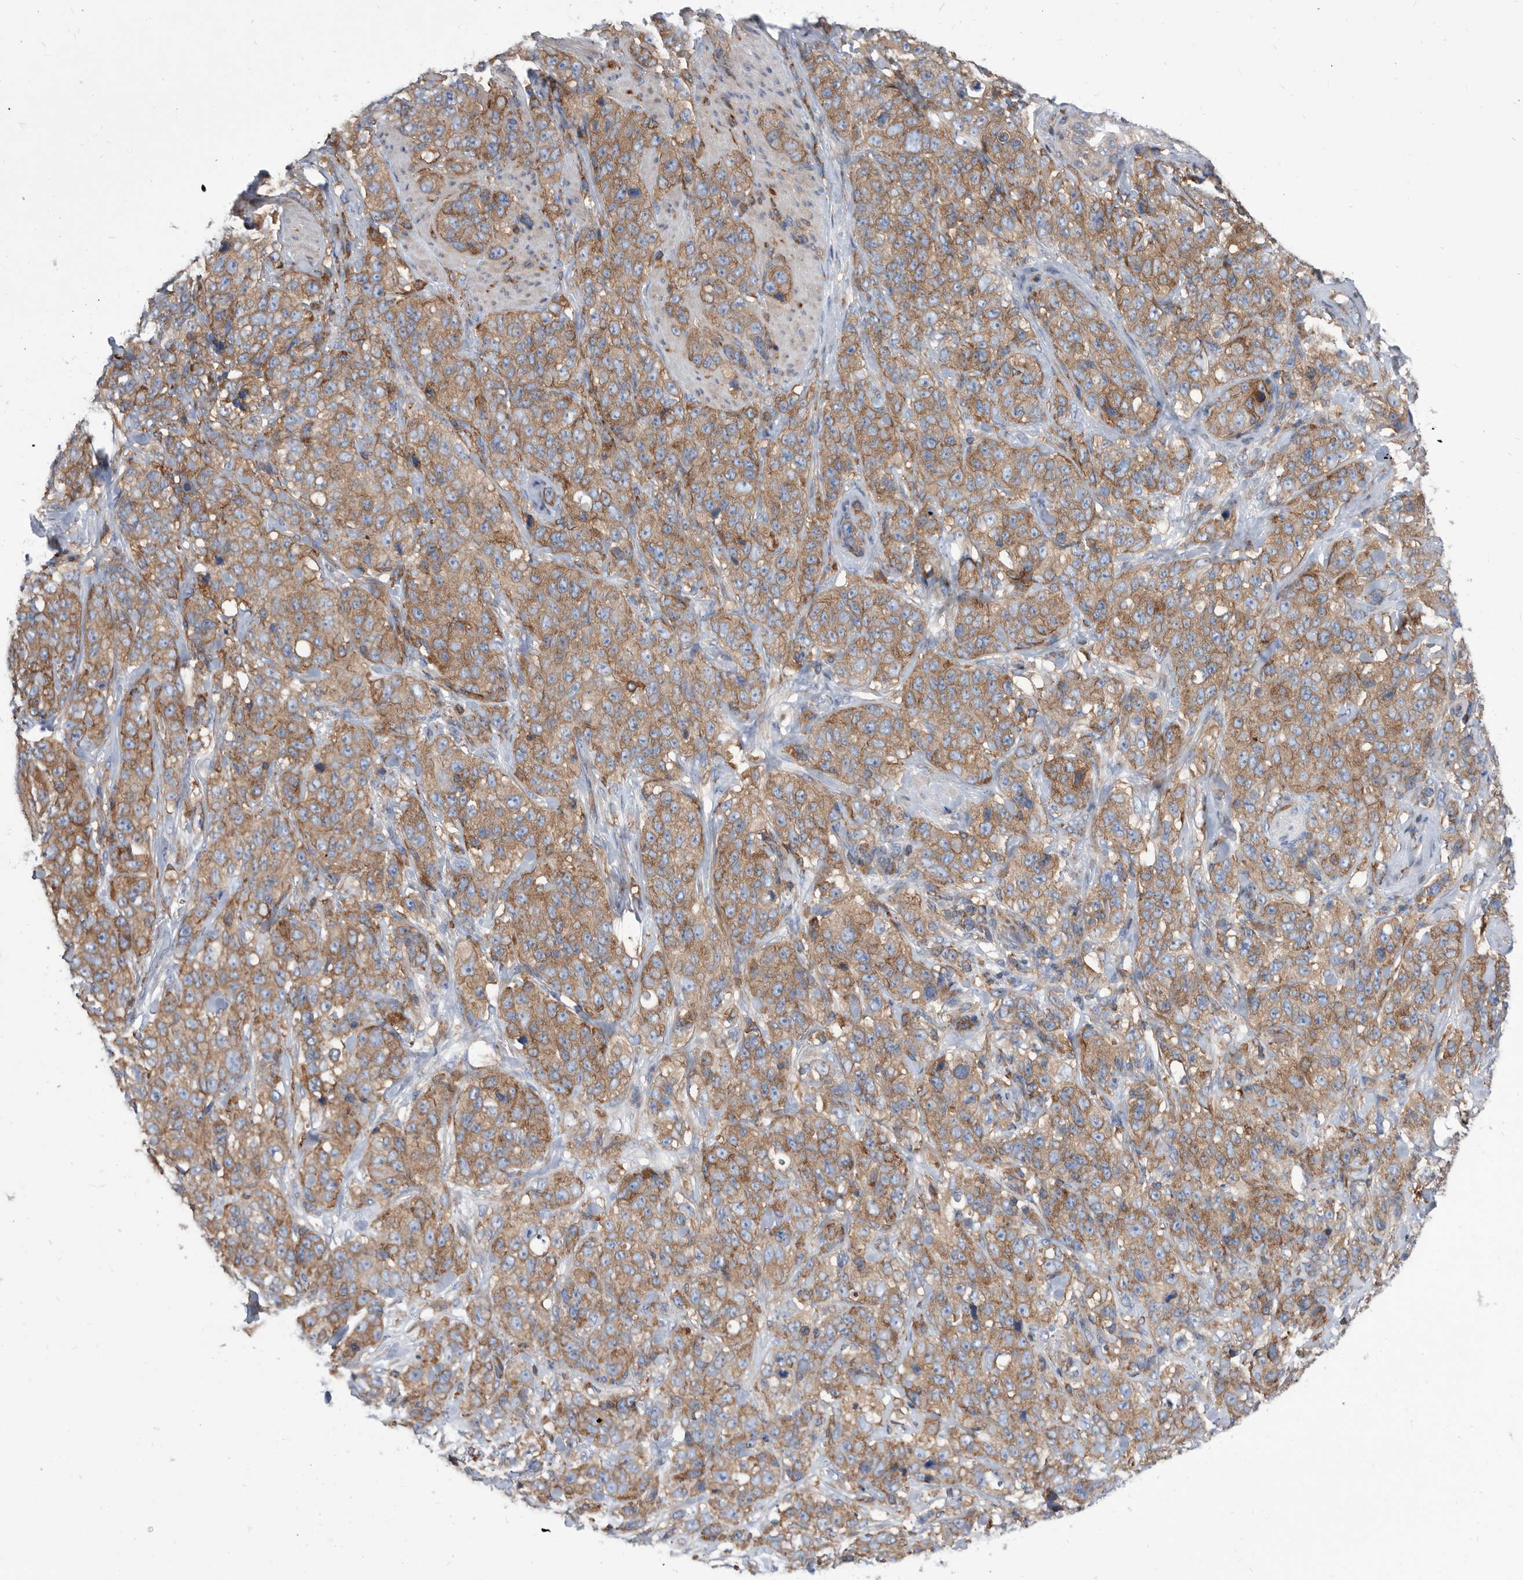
{"staining": {"intensity": "moderate", "quantity": ">75%", "location": "cytoplasmic/membranous"}, "tissue": "stomach cancer", "cell_type": "Tumor cells", "image_type": "cancer", "snomed": [{"axis": "morphology", "description": "Adenocarcinoma, NOS"}, {"axis": "topography", "description": "Stomach"}], "caption": "Adenocarcinoma (stomach) stained for a protein displays moderate cytoplasmic/membranous positivity in tumor cells.", "gene": "SMG7", "patient": {"sex": "male", "age": 48}}